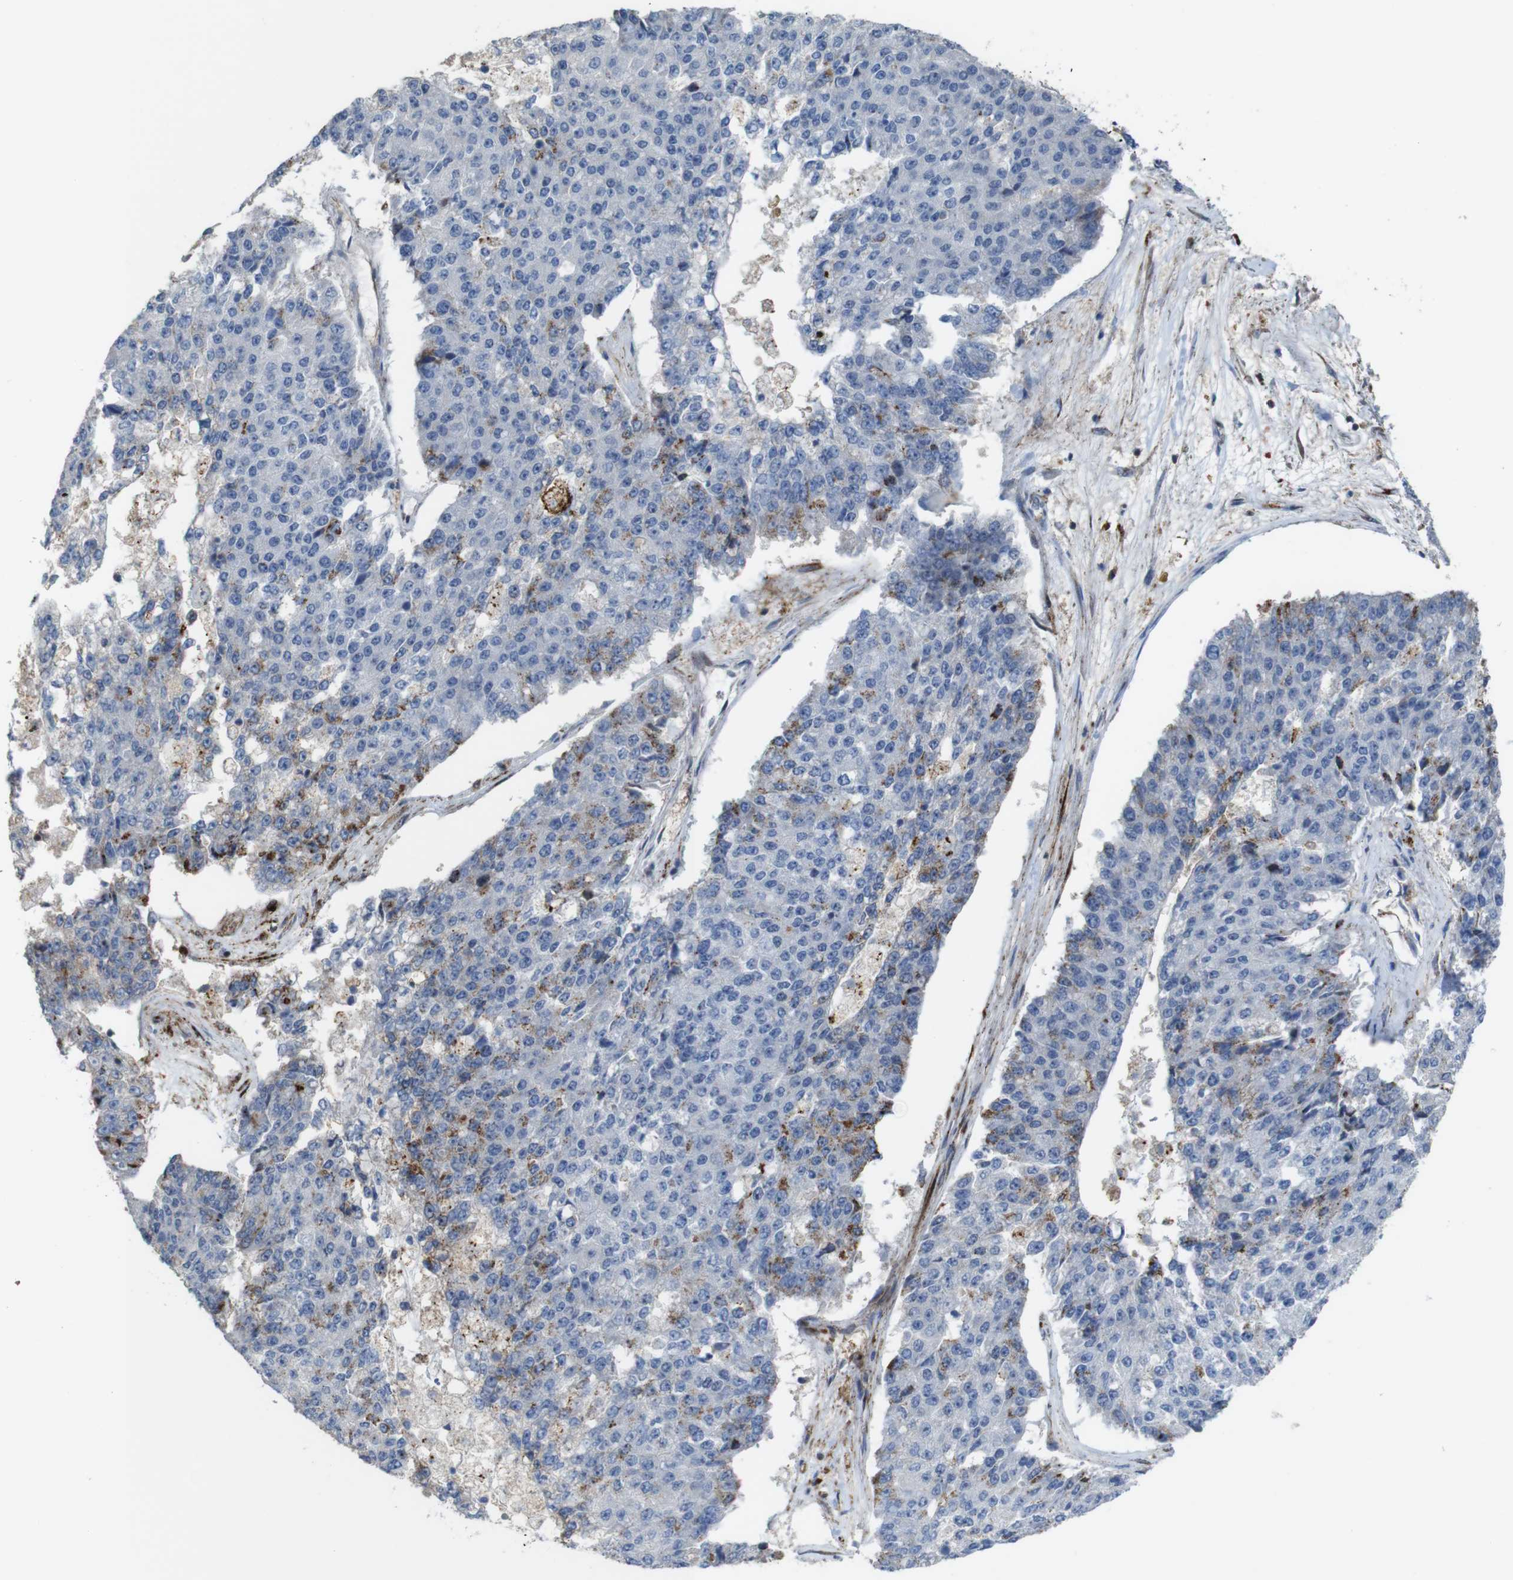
{"staining": {"intensity": "strong", "quantity": "<25%", "location": "cytoplasmic/membranous"}, "tissue": "pancreatic cancer", "cell_type": "Tumor cells", "image_type": "cancer", "snomed": [{"axis": "morphology", "description": "Adenocarcinoma, NOS"}, {"axis": "topography", "description": "Pancreas"}], "caption": "Strong cytoplasmic/membranous expression for a protein is present in about <25% of tumor cells of pancreatic cancer (adenocarcinoma) using immunohistochemistry.", "gene": "PCOLCE2", "patient": {"sex": "male", "age": 50}}